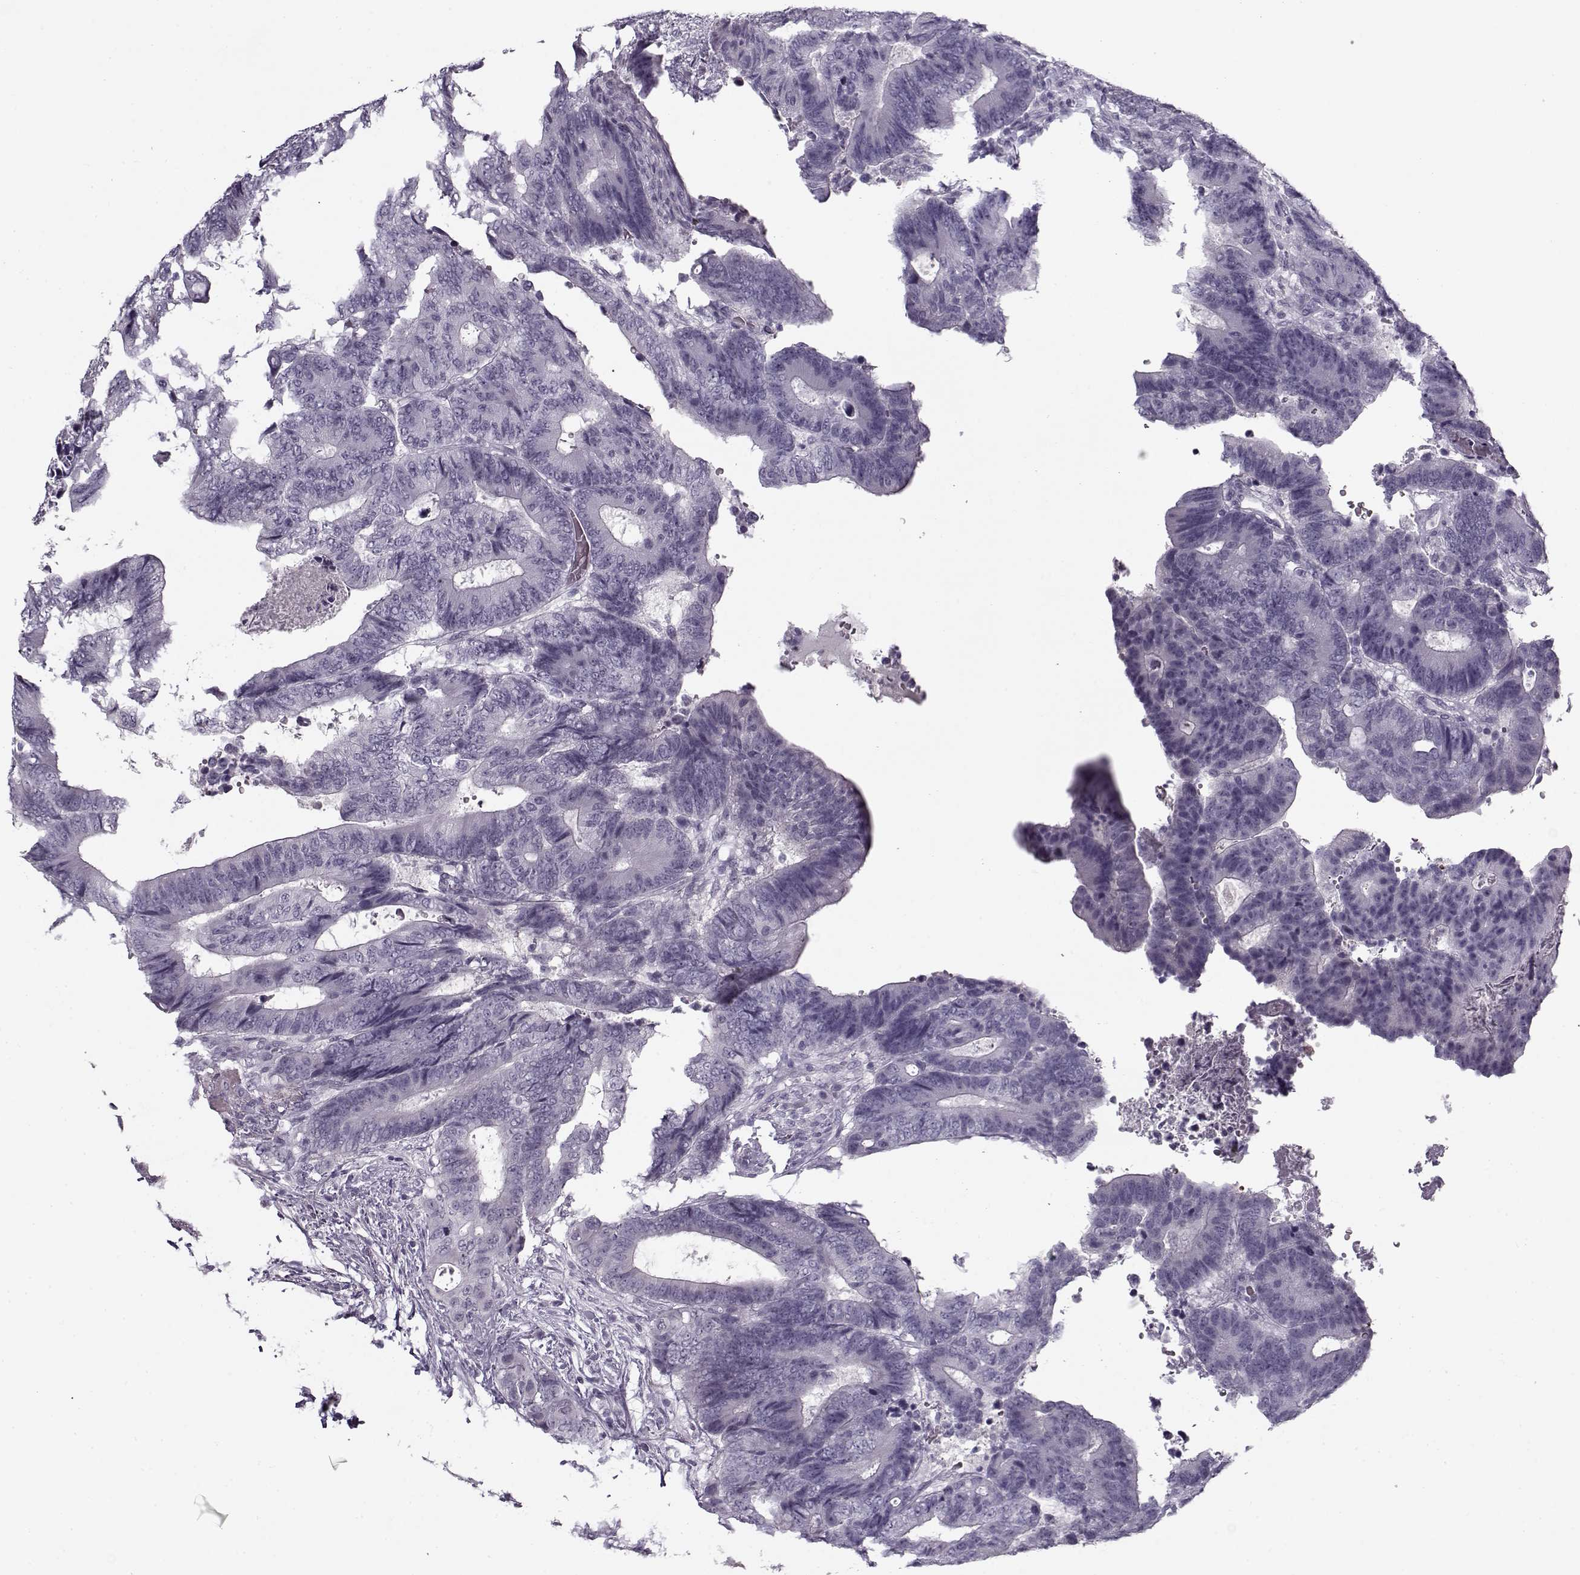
{"staining": {"intensity": "negative", "quantity": "none", "location": "none"}, "tissue": "colorectal cancer", "cell_type": "Tumor cells", "image_type": "cancer", "snomed": [{"axis": "morphology", "description": "Adenocarcinoma, NOS"}, {"axis": "topography", "description": "Colon"}], "caption": "This is a image of immunohistochemistry staining of colorectal adenocarcinoma, which shows no staining in tumor cells. (DAB (3,3'-diaminobenzidine) immunohistochemistry (IHC) with hematoxylin counter stain).", "gene": "PNMT", "patient": {"sex": "female", "age": 48}}